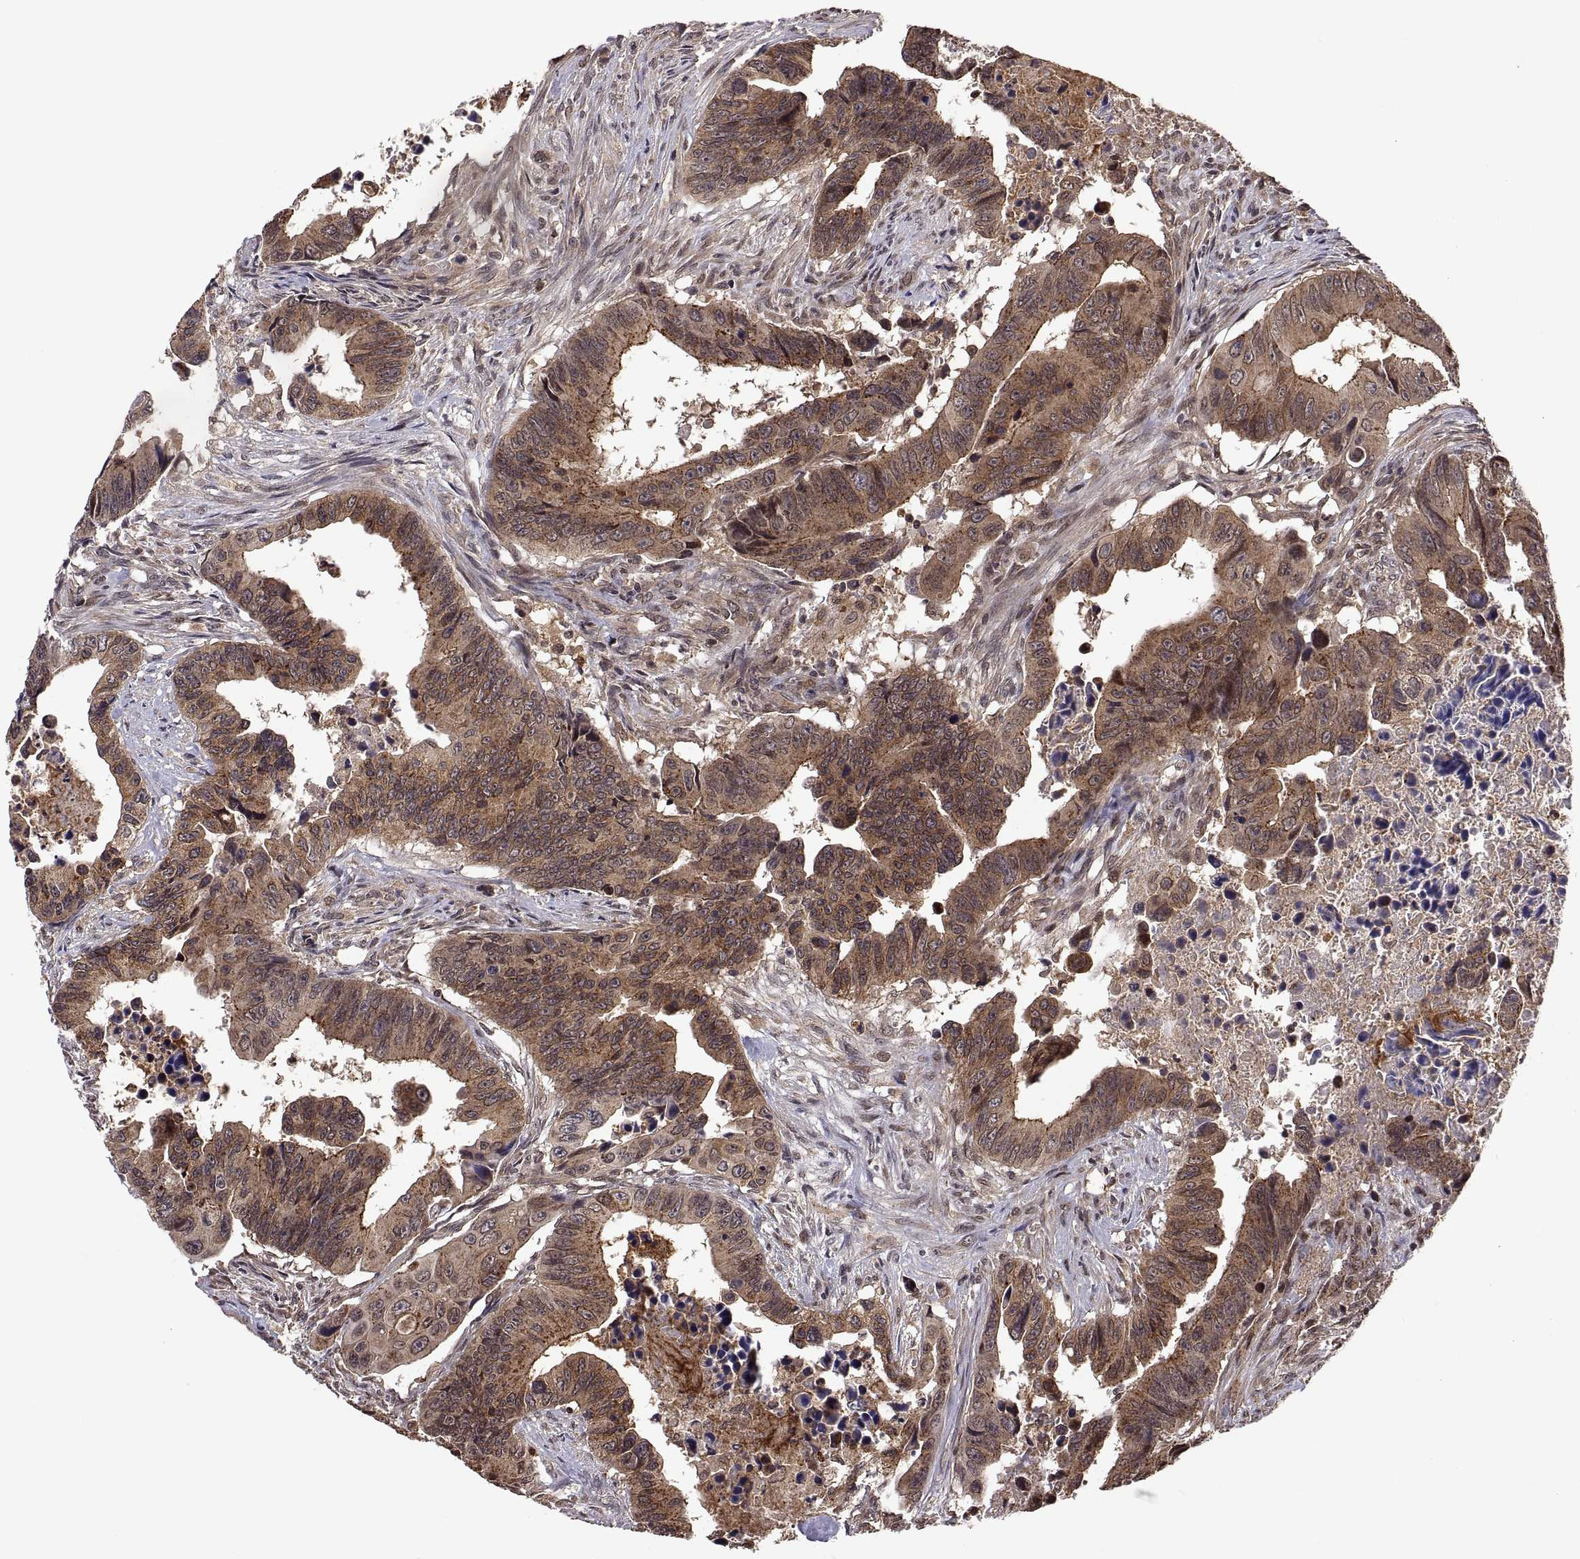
{"staining": {"intensity": "moderate", "quantity": ">75%", "location": "cytoplasmic/membranous"}, "tissue": "colorectal cancer", "cell_type": "Tumor cells", "image_type": "cancer", "snomed": [{"axis": "morphology", "description": "Adenocarcinoma, NOS"}, {"axis": "topography", "description": "Colon"}], "caption": "Colorectal cancer was stained to show a protein in brown. There is medium levels of moderate cytoplasmic/membranous positivity in approximately >75% of tumor cells.", "gene": "ZNRF2", "patient": {"sex": "female", "age": 87}}